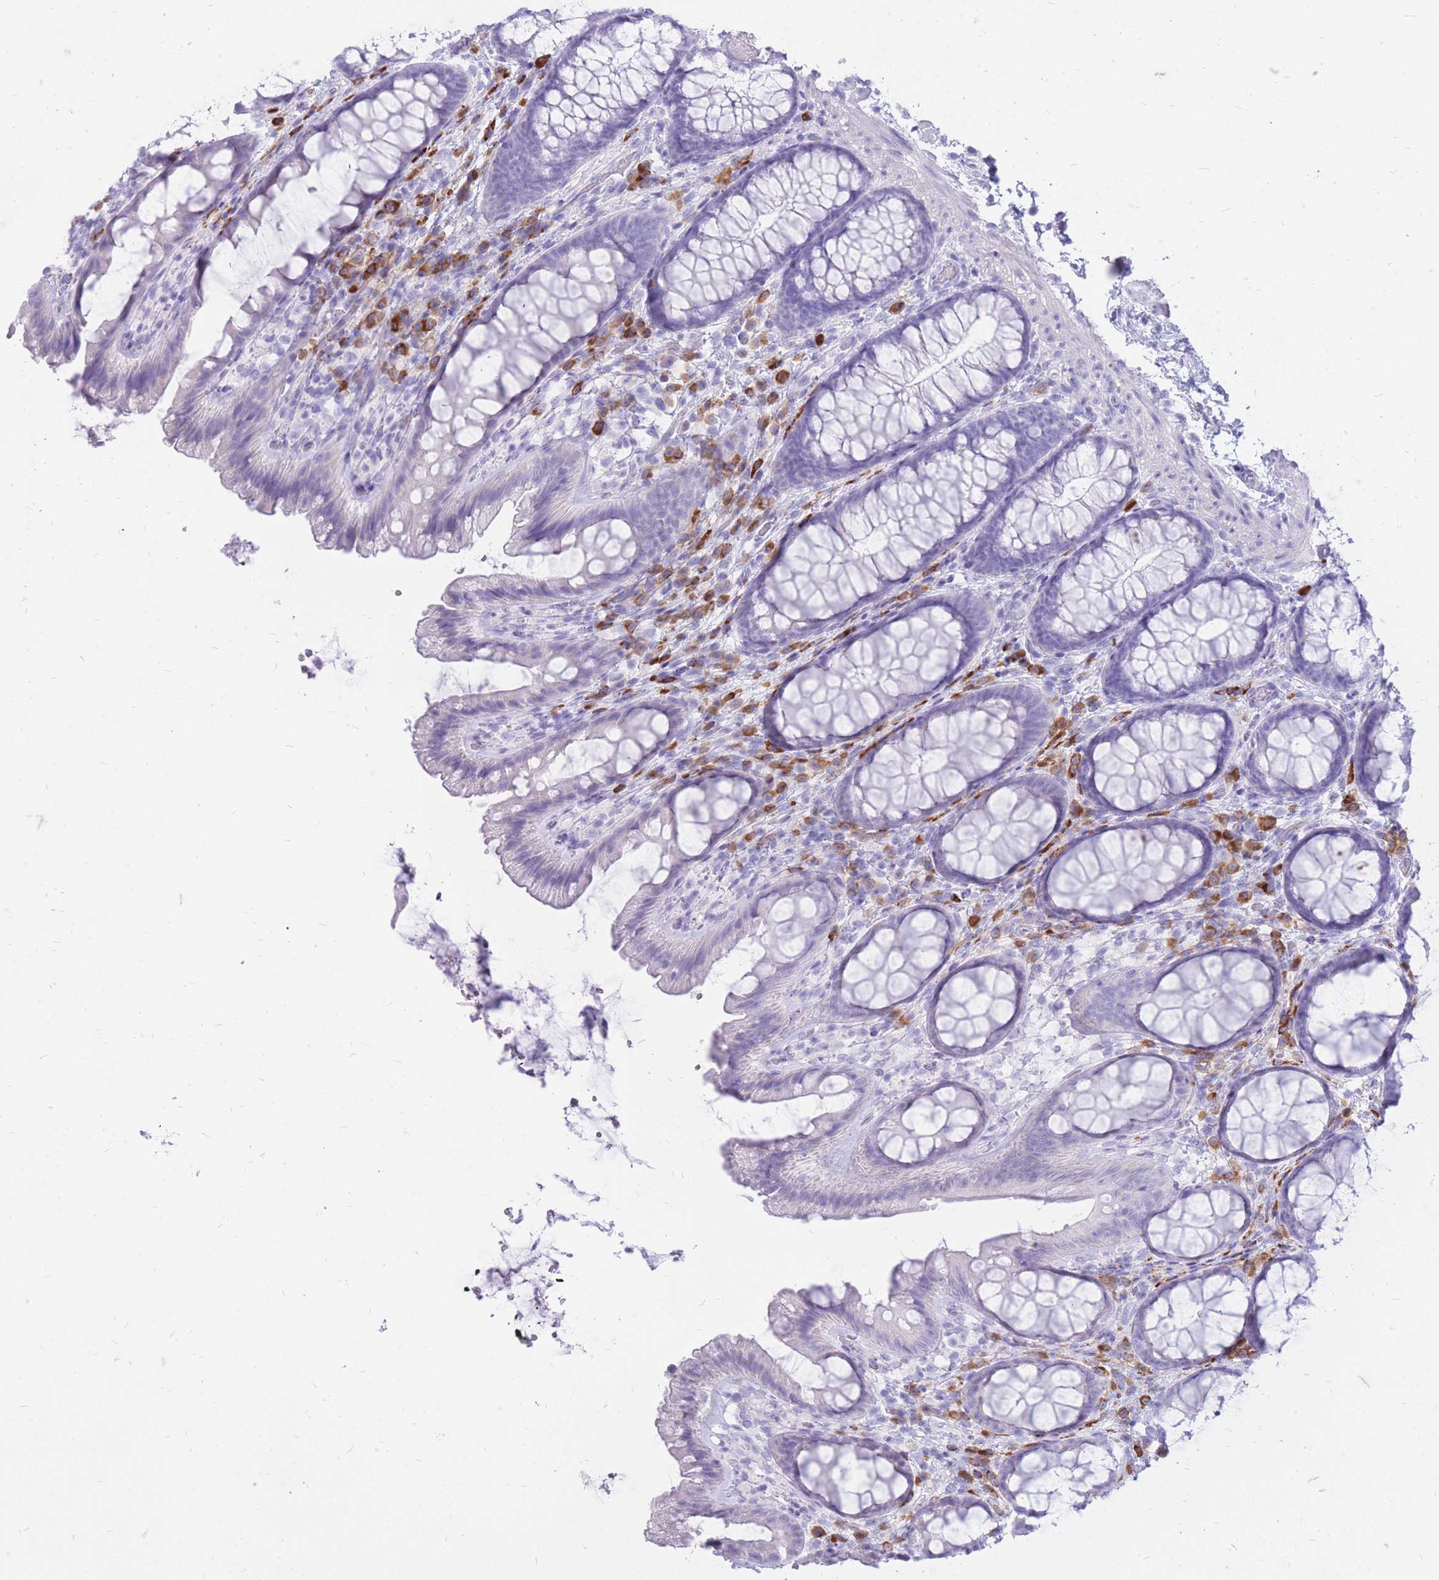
{"staining": {"intensity": "negative", "quantity": "none", "location": "none"}, "tissue": "colon", "cell_type": "Glandular cells", "image_type": "normal", "snomed": [{"axis": "morphology", "description": "Normal tissue, NOS"}, {"axis": "topography", "description": "Colon"}], "caption": "This is a image of immunohistochemistry (IHC) staining of benign colon, which shows no expression in glandular cells.", "gene": "ZFP37", "patient": {"sex": "male", "age": 46}}